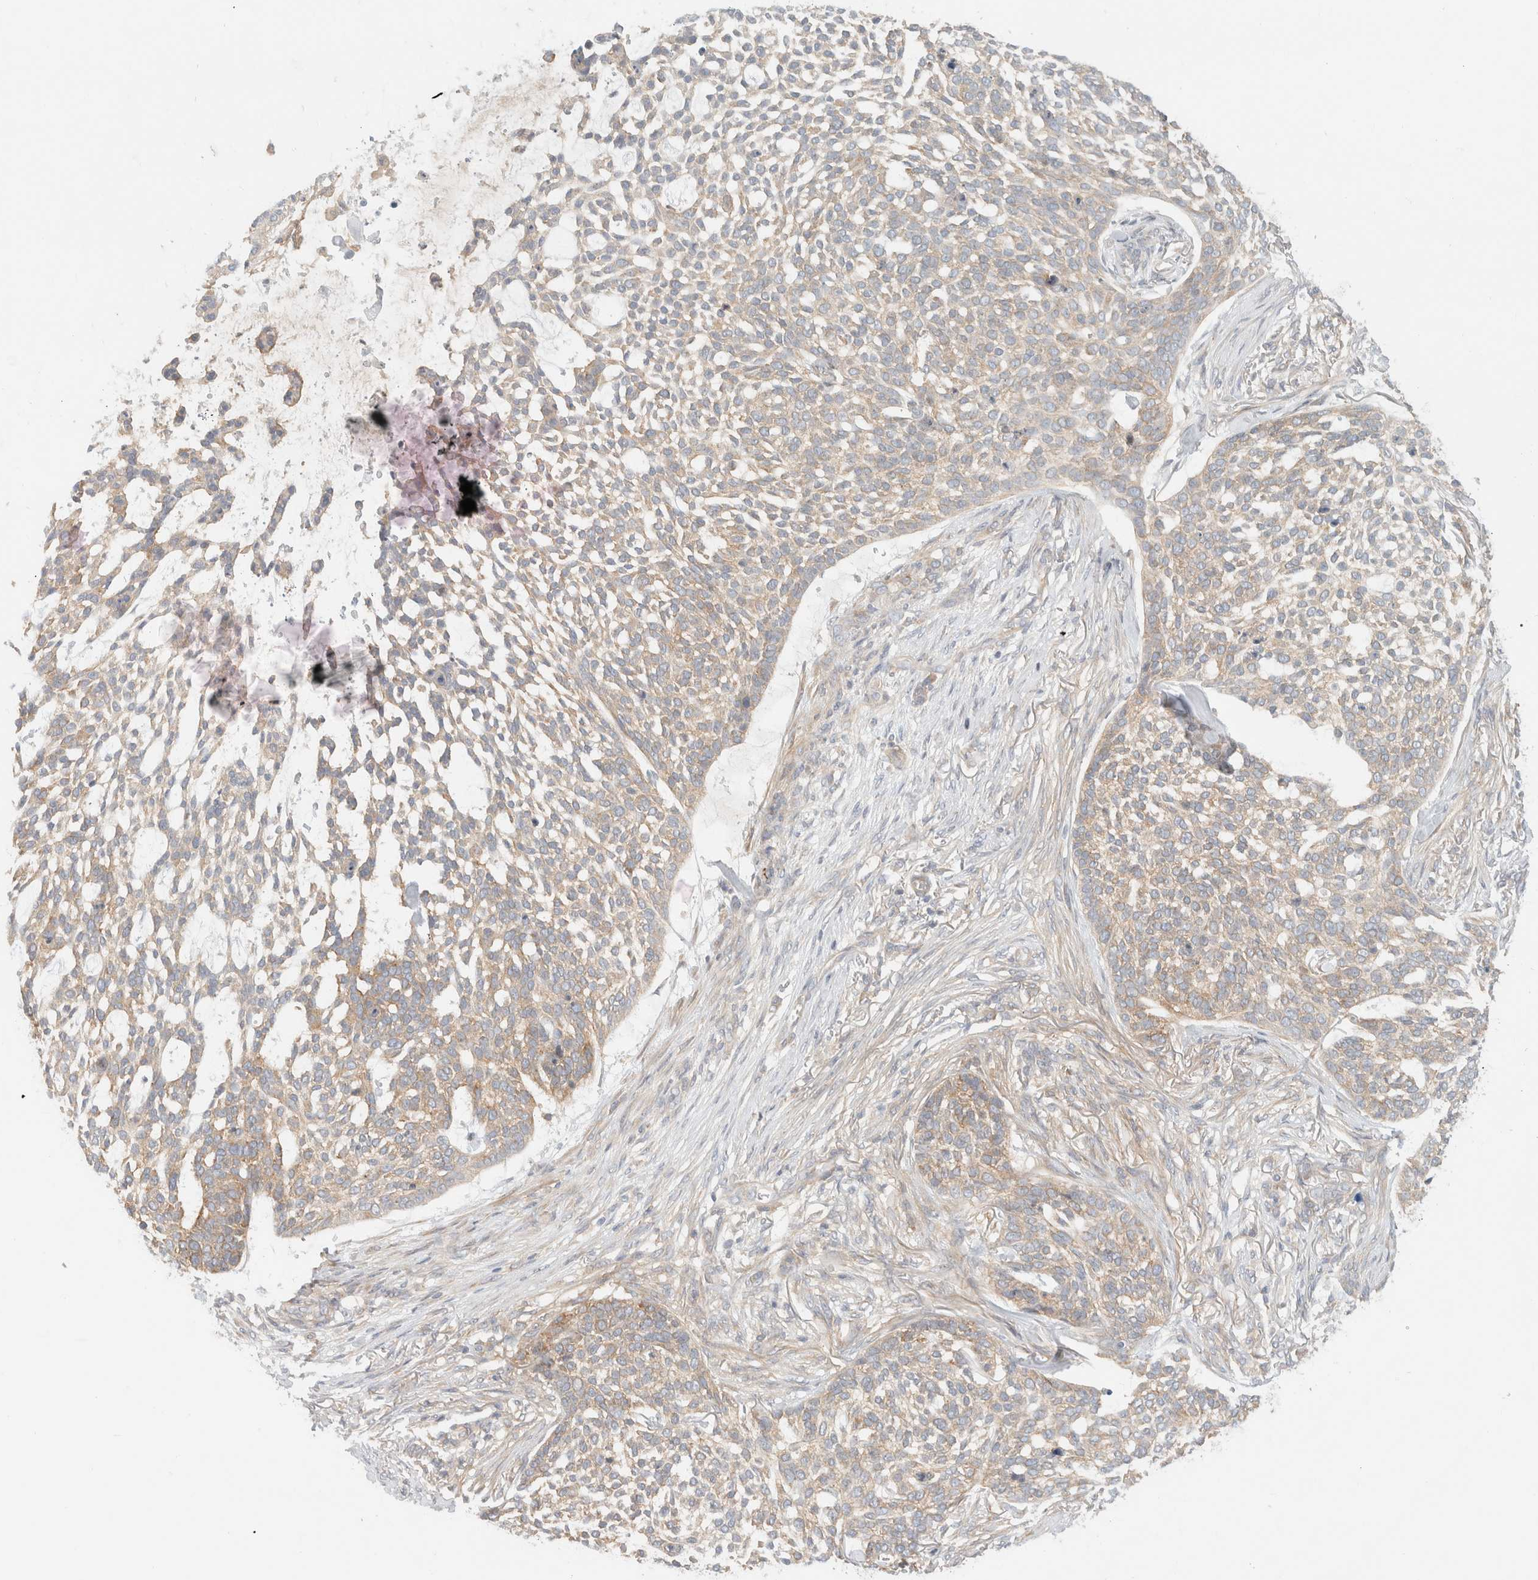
{"staining": {"intensity": "weak", "quantity": "<25%", "location": "cytoplasmic/membranous"}, "tissue": "skin cancer", "cell_type": "Tumor cells", "image_type": "cancer", "snomed": [{"axis": "morphology", "description": "Basal cell carcinoma"}, {"axis": "topography", "description": "Skin"}], "caption": "Immunohistochemistry (IHC) micrograph of skin cancer stained for a protein (brown), which demonstrates no staining in tumor cells.", "gene": "MARK3", "patient": {"sex": "female", "age": 64}}